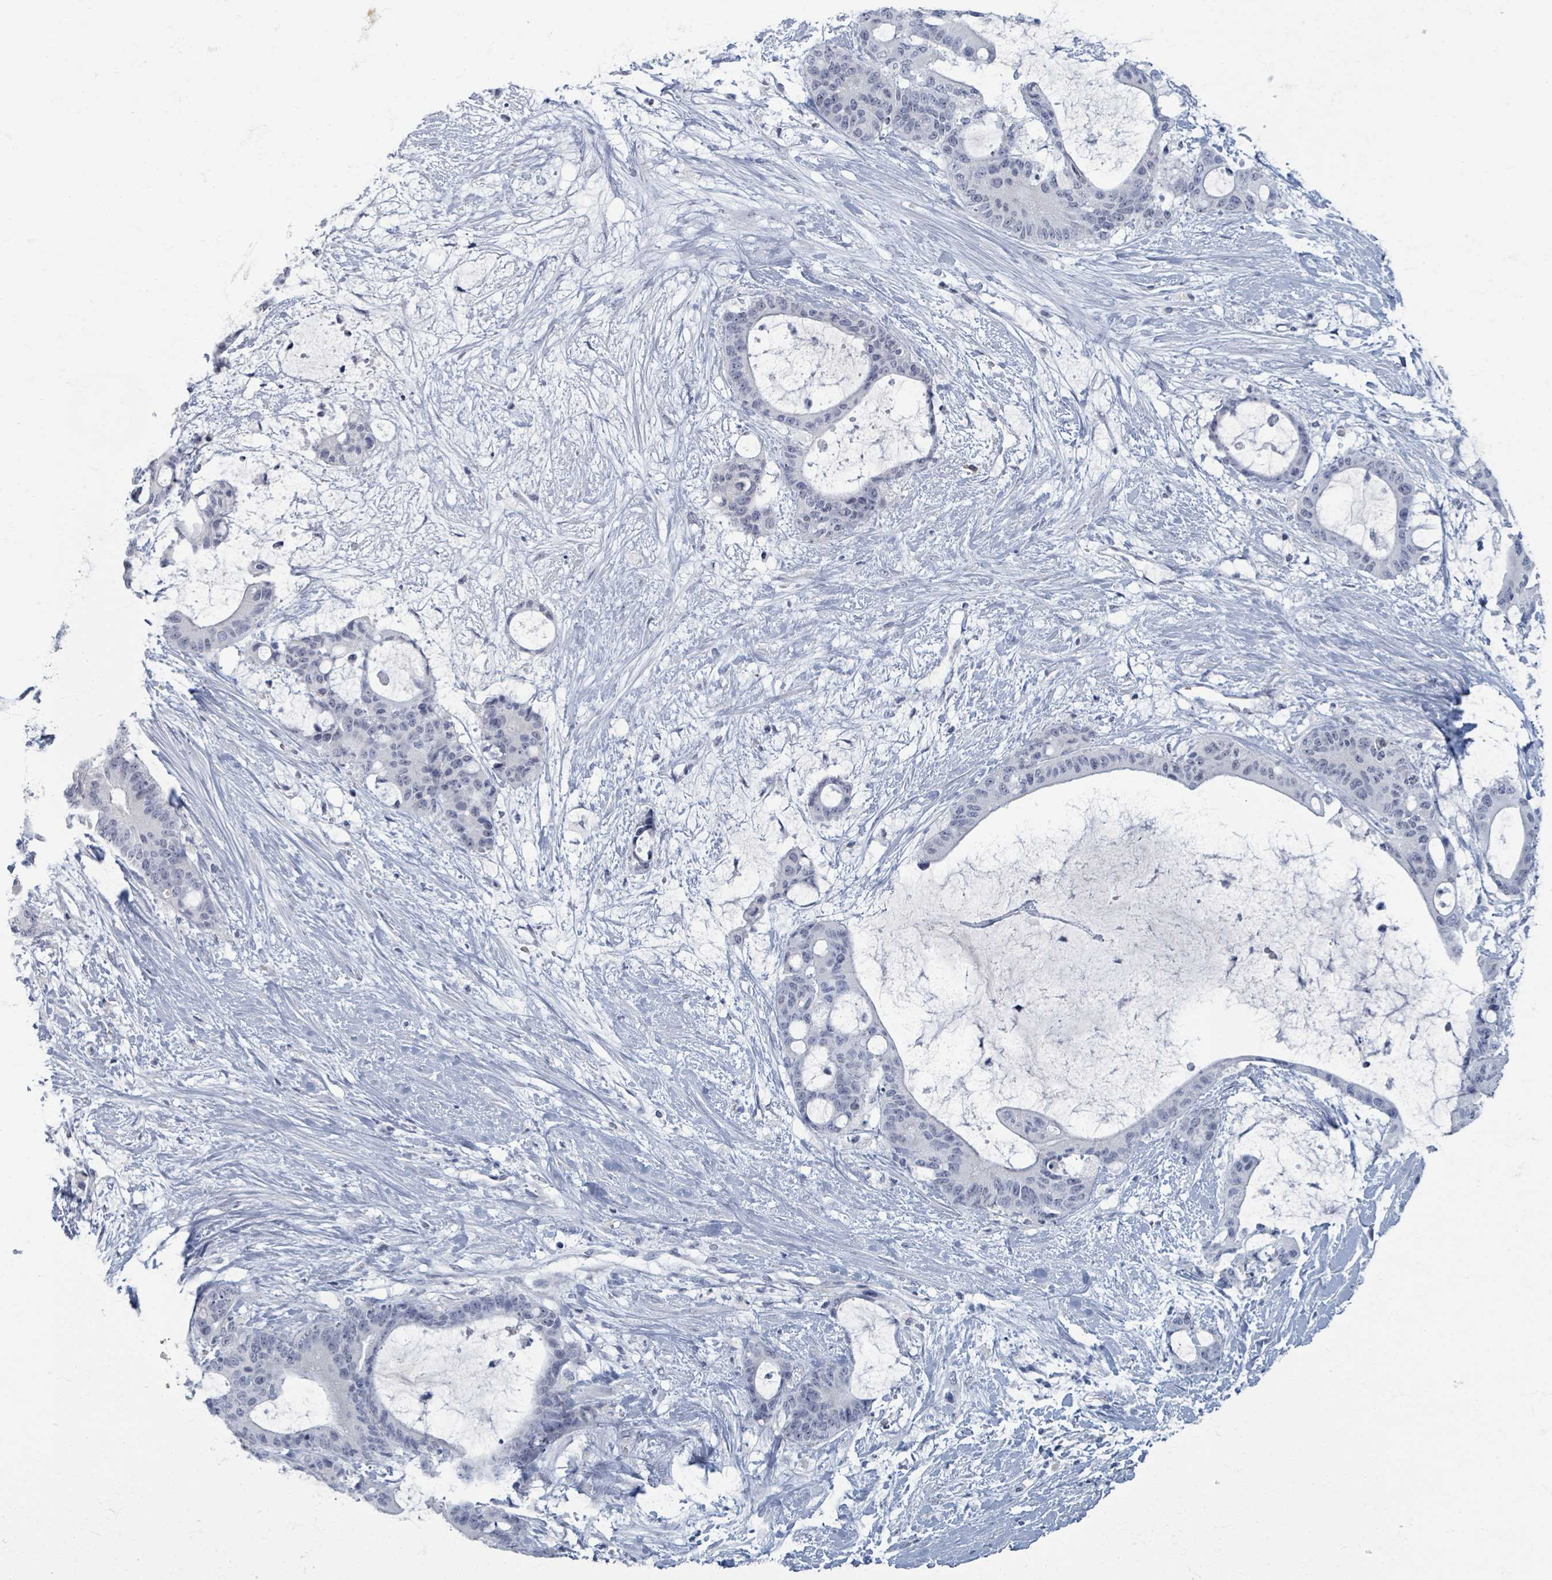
{"staining": {"intensity": "negative", "quantity": "none", "location": "none"}, "tissue": "liver cancer", "cell_type": "Tumor cells", "image_type": "cancer", "snomed": [{"axis": "morphology", "description": "Normal tissue, NOS"}, {"axis": "morphology", "description": "Cholangiocarcinoma"}, {"axis": "topography", "description": "Liver"}, {"axis": "topography", "description": "Peripheral nerve tissue"}], "caption": "High power microscopy micrograph of an immunohistochemistry micrograph of liver cancer, revealing no significant staining in tumor cells.", "gene": "WNT11", "patient": {"sex": "female", "age": 73}}